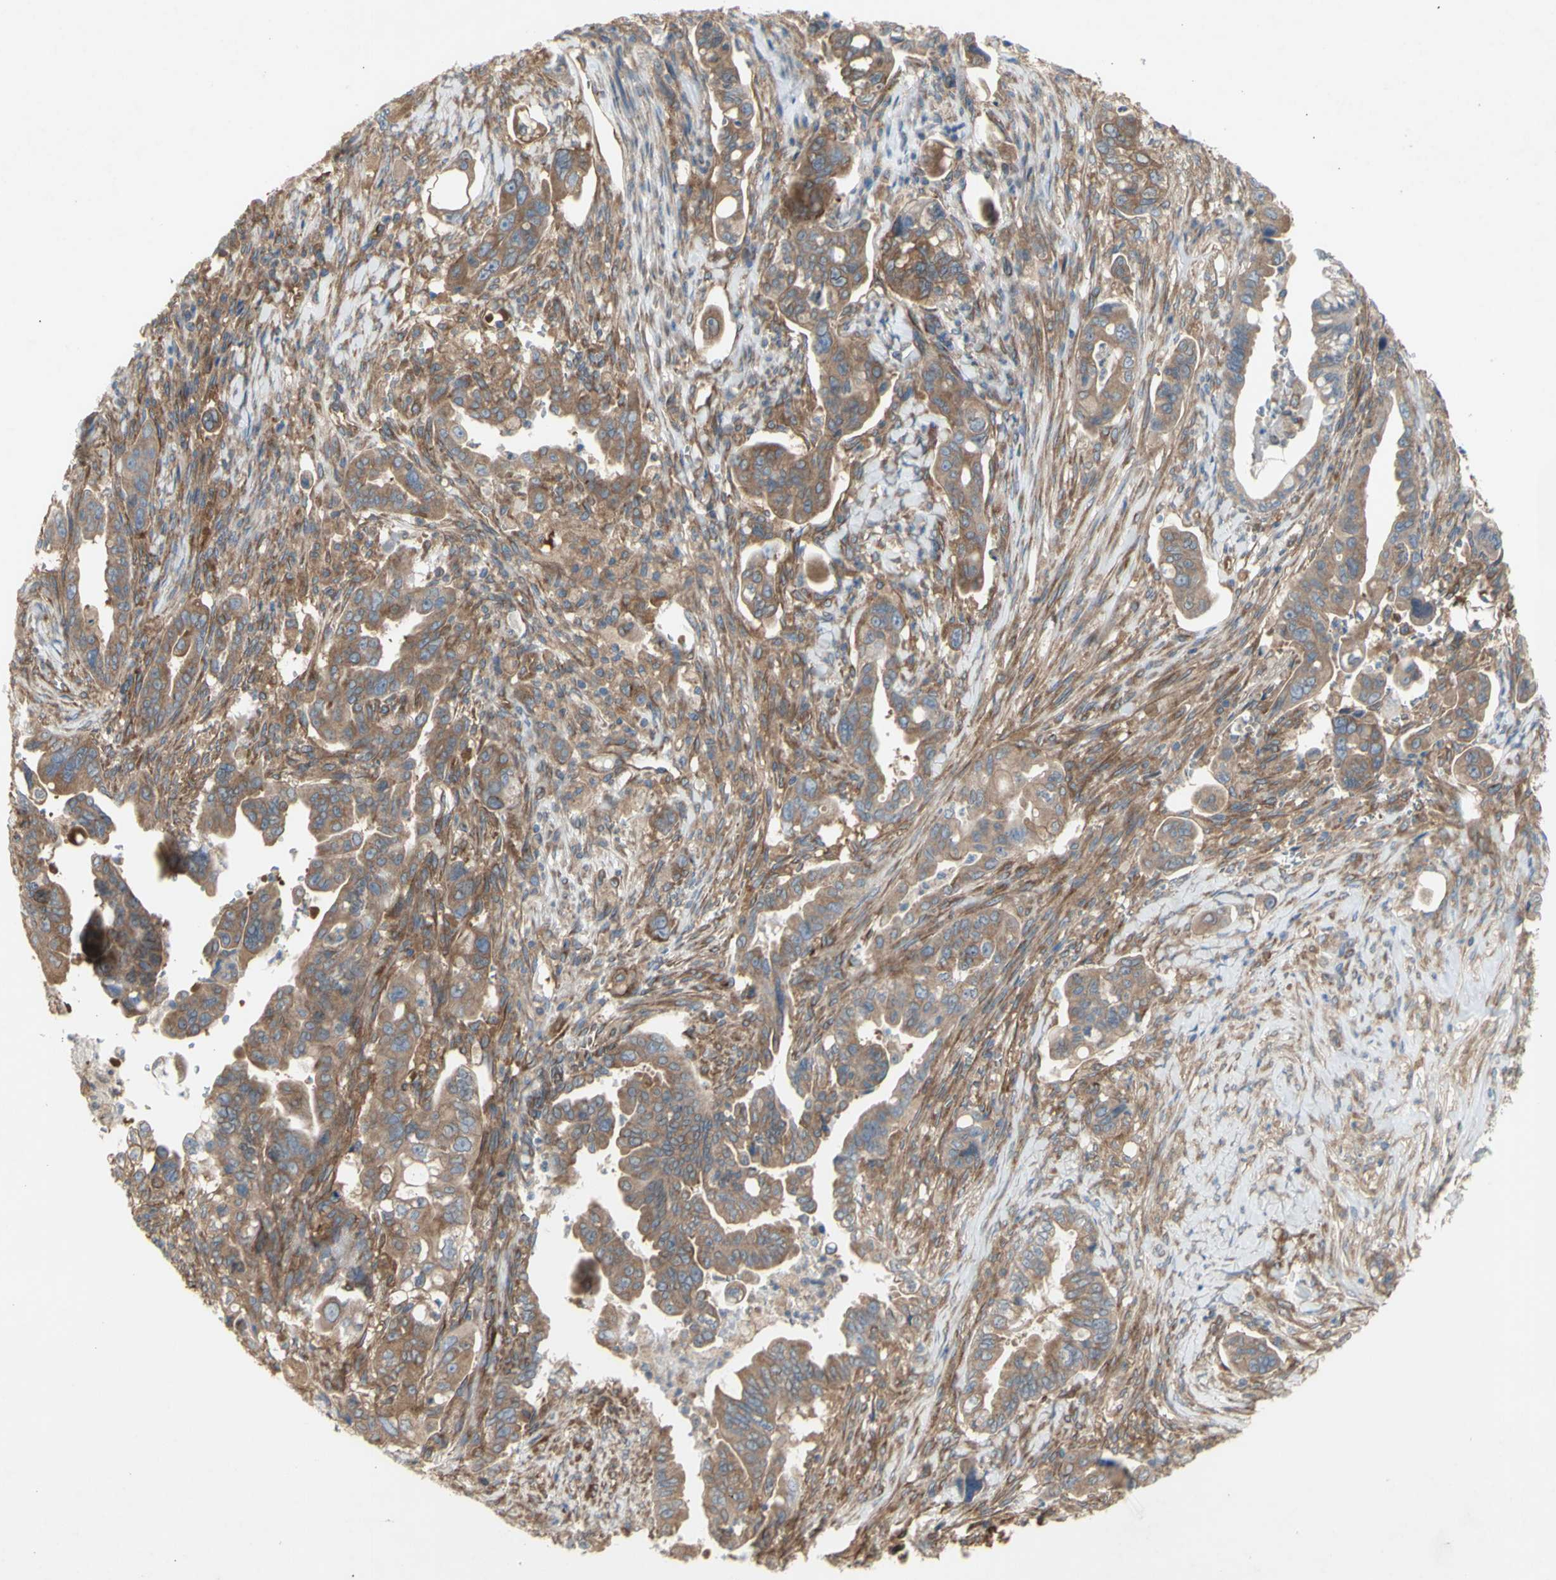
{"staining": {"intensity": "moderate", "quantity": ">75%", "location": "cytoplasmic/membranous"}, "tissue": "pancreatic cancer", "cell_type": "Tumor cells", "image_type": "cancer", "snomed": [{"axis": "morphology", "description": "Adenocarcinoma, NOS"}, {"axis": "topography", "description": "Pancreas"}], "caption": "An image of human pancreatic adenocarcinoma stained for a protein demonstrates moderate cytoplasmic/membranous brown staining in tumor cells.", "gene": "KLC1", "patient": {"sex": "male", "age": 70}}